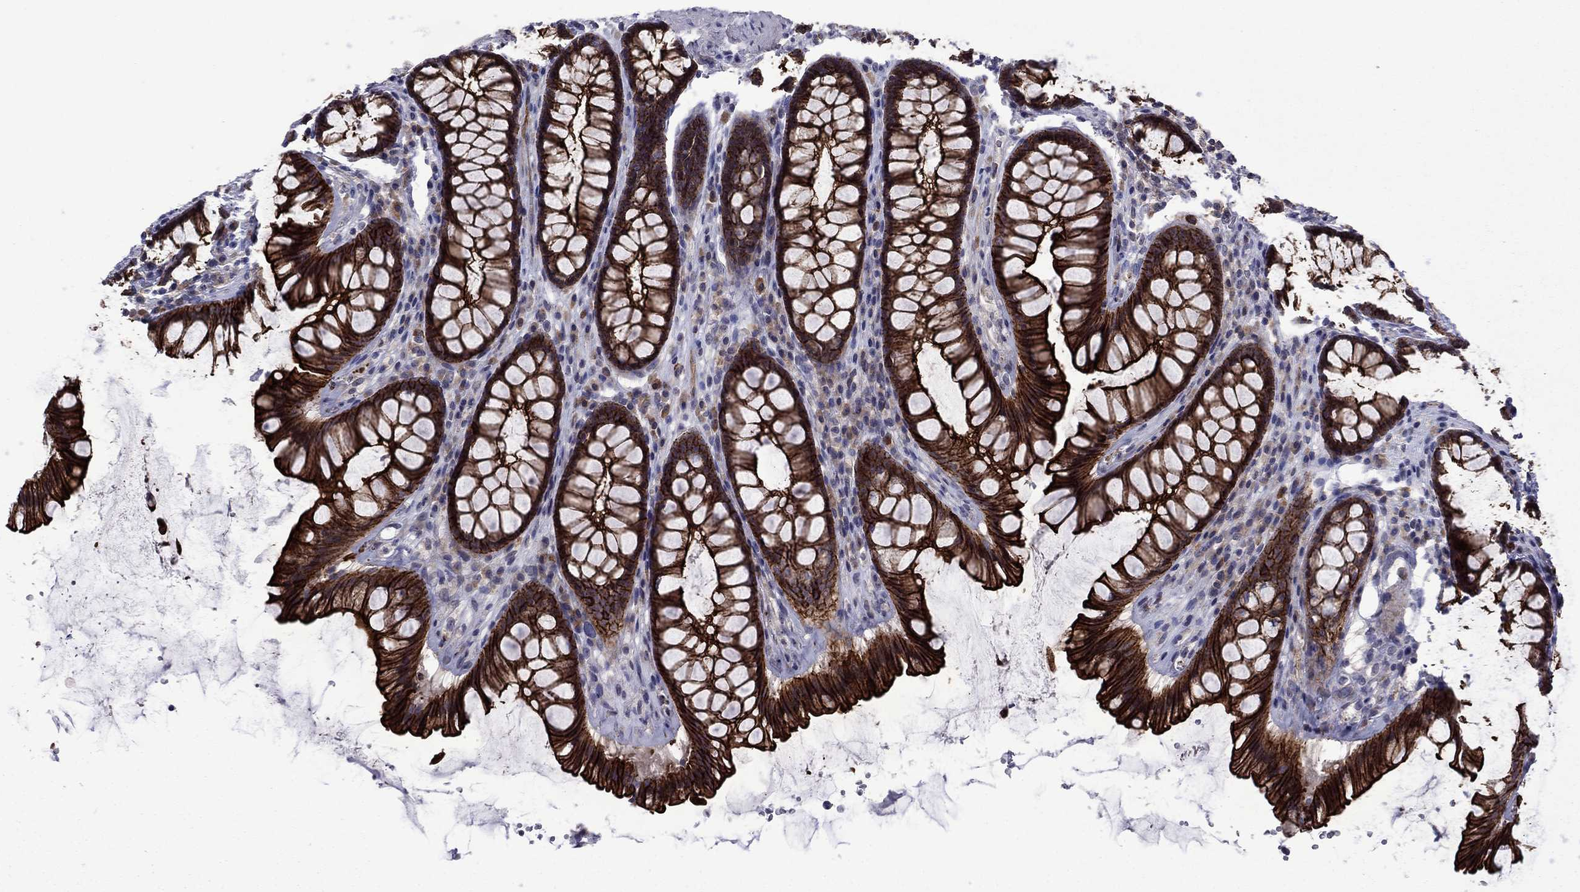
{"staining": {"intensity": "strong", "quantity": ">75%", "location": "cytoplasmic/membranous"}, "tissue": "rectum", "cell_type": "Glandular cells", "image_type": "normal", "snomed": [{"axis": "morphology", "description": "Normal tissue, NOS"}, {"axis": "topography", "description": "Rectum"}], "caption": "Protein positivity by IHC exhibits strong cytoplasmic/membranous expression in approximately >75% of glandular cells in unremarkable rectum.", "gene": "LMO7", "patient": {"sex": "male", "age": 72}}